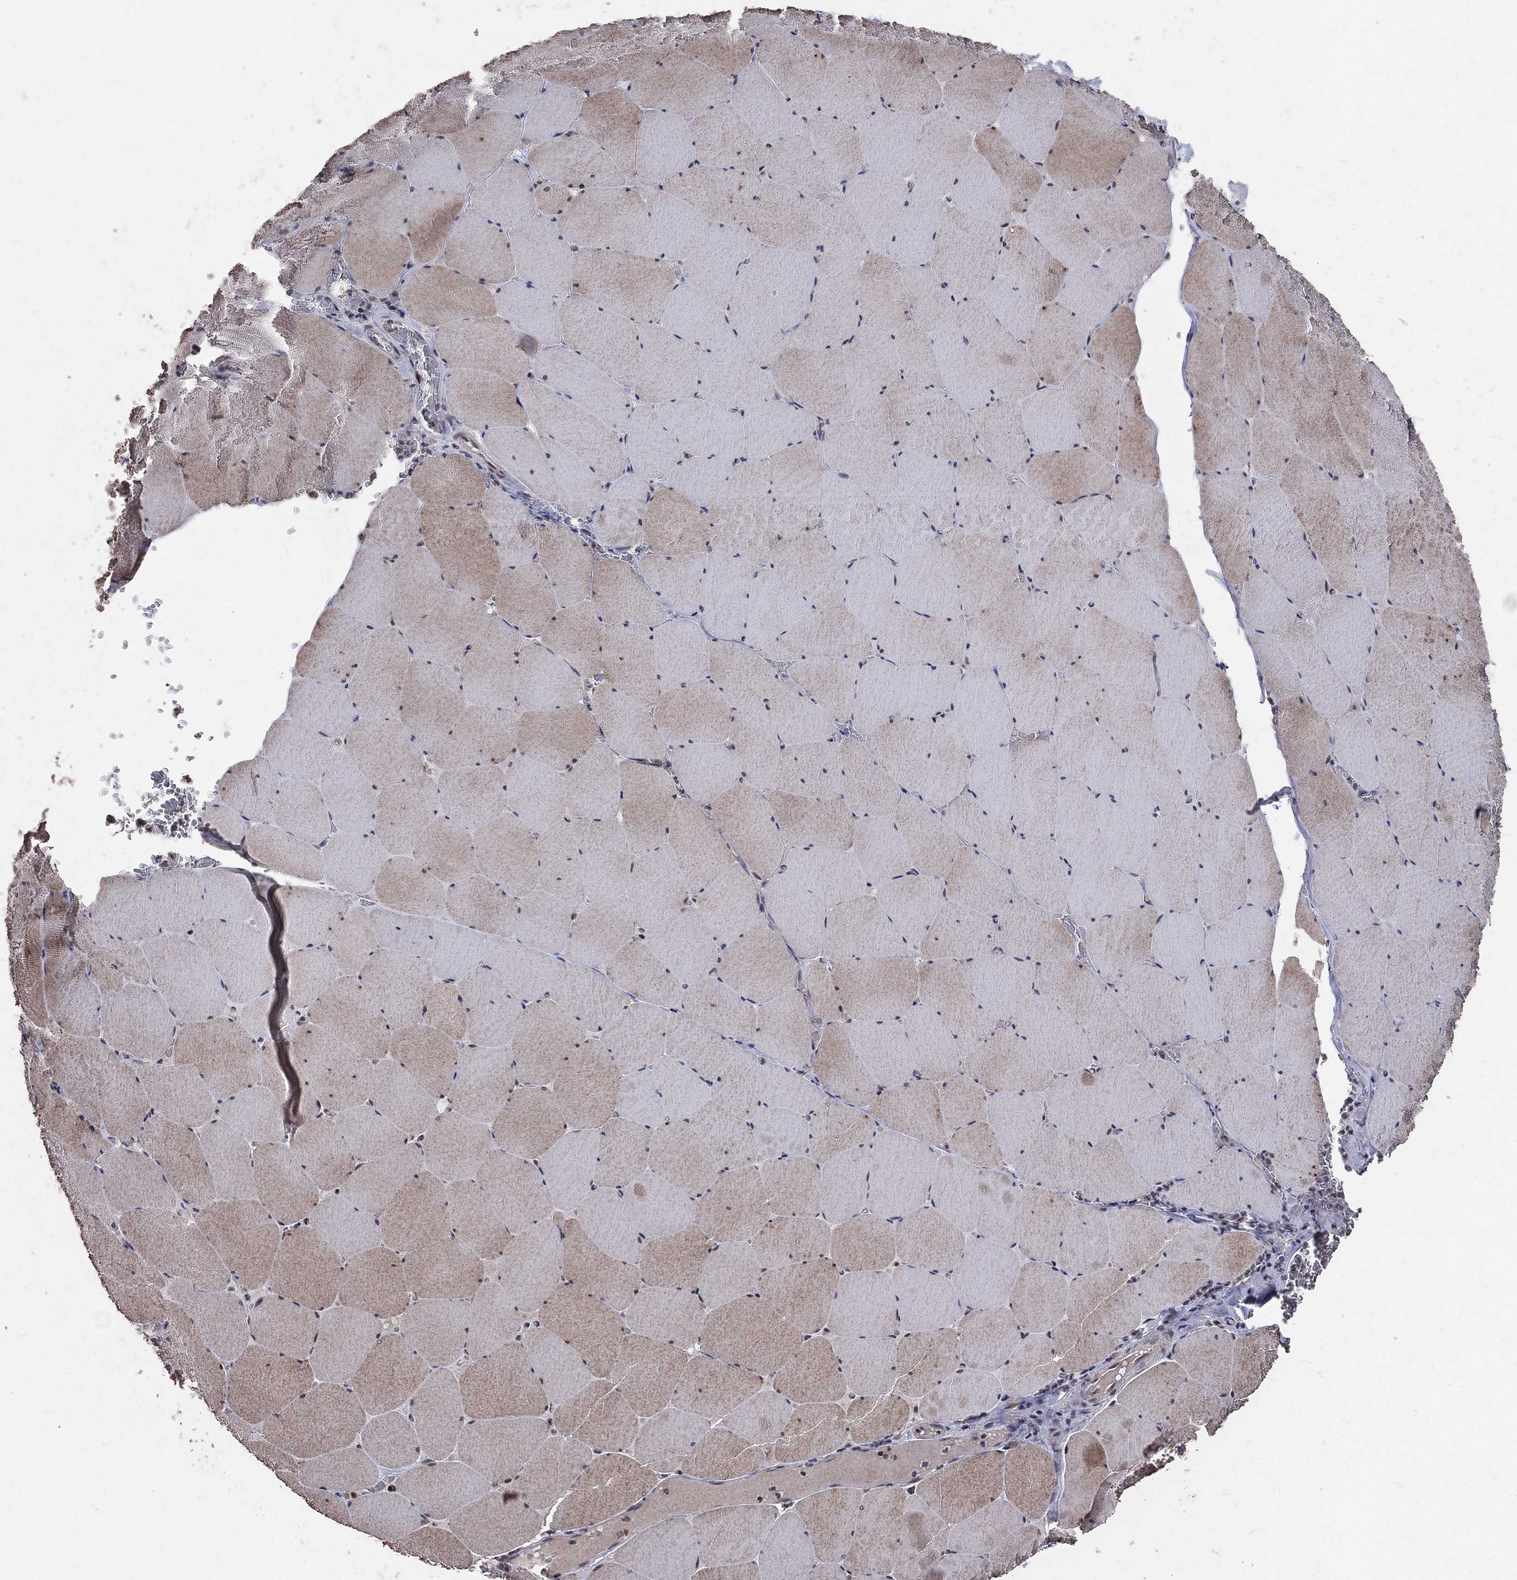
{"staining": {"intensity": "moderate", "quantity": "<25%", "location": "cytoplasmic/membranous"}, "tissue": "skeletal muscle", "cell_type": "Myocytes", "image_type": "normal", "snomed": [{"axis": "morphology", "description": "Normal tissue, NOS"}, {"axis": "morphology", "description": "Malignant melanoma, Metastatic site"}, {"axis": "topography", "description": "Skeletal muscle"}], "caption": "Immunohistochemical staining of normal human skeletal muscle displays <25% levels of moderate cytoplasmic/membranous protein positivity in approximately <25% of myocytes.", "gene": "LY6K", "patient": {"sex": "male", "age": 50}}